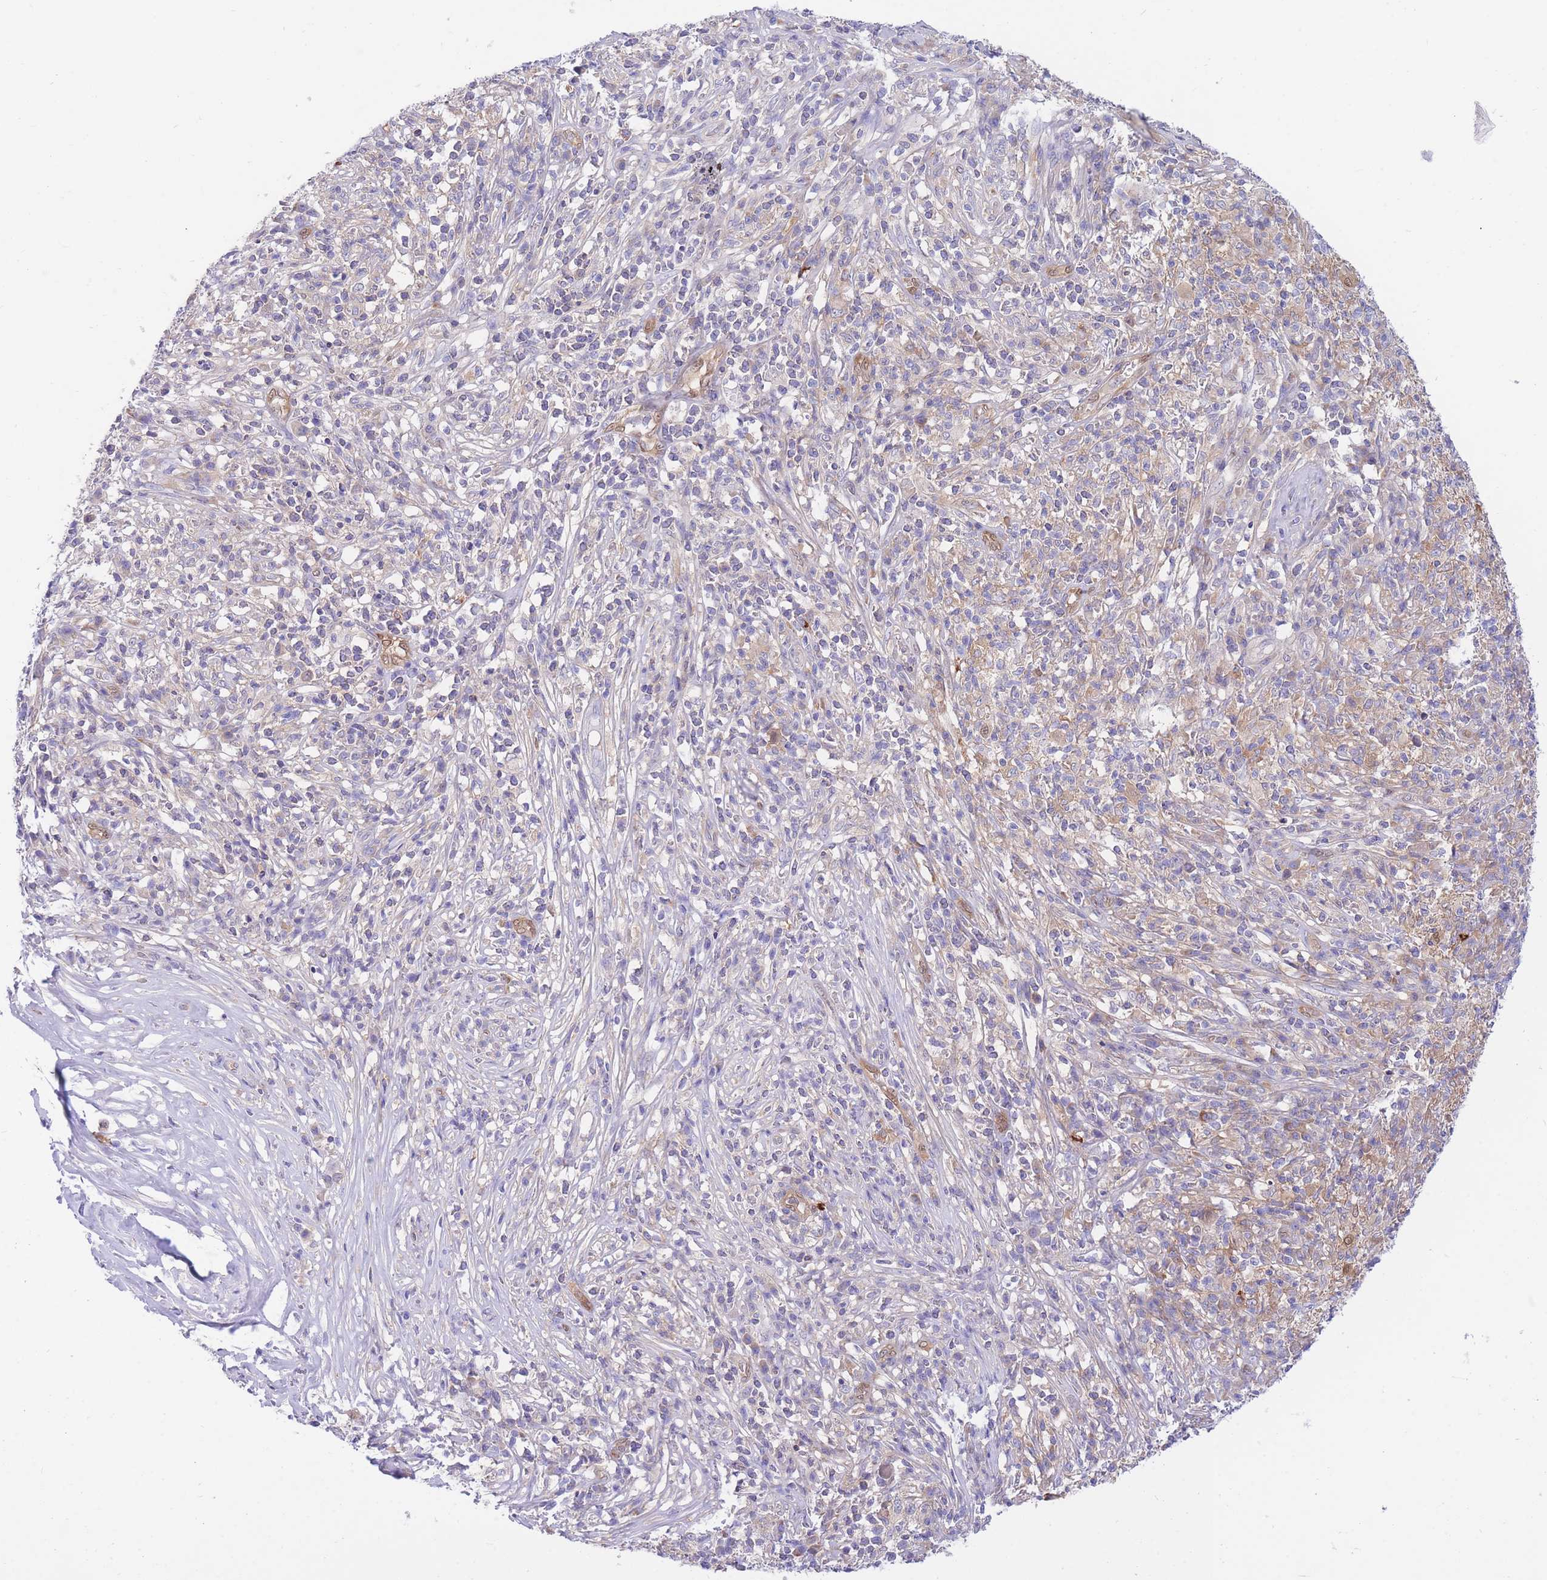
{"staining": {"intensity": "weak", "quantity": "<25%", "location": "cytoplasmic/membranous"}, "tissue": "melanoma", "cell_type": "Tumor cells", "image_type": "cancer", "snomed": [{"axis": "morphology", "description": "Malignant melanoma, NOS"}, {"axis": "topography", "description": "Skin"}], "caption": "High power microscopy histopathology image of an immunohistochemistry (IHC) micrograph of melanoma, revealing no significant staining in tumor cells.", "gene": "NAMPT", "patient": {"sex": "male", "age": 66}}